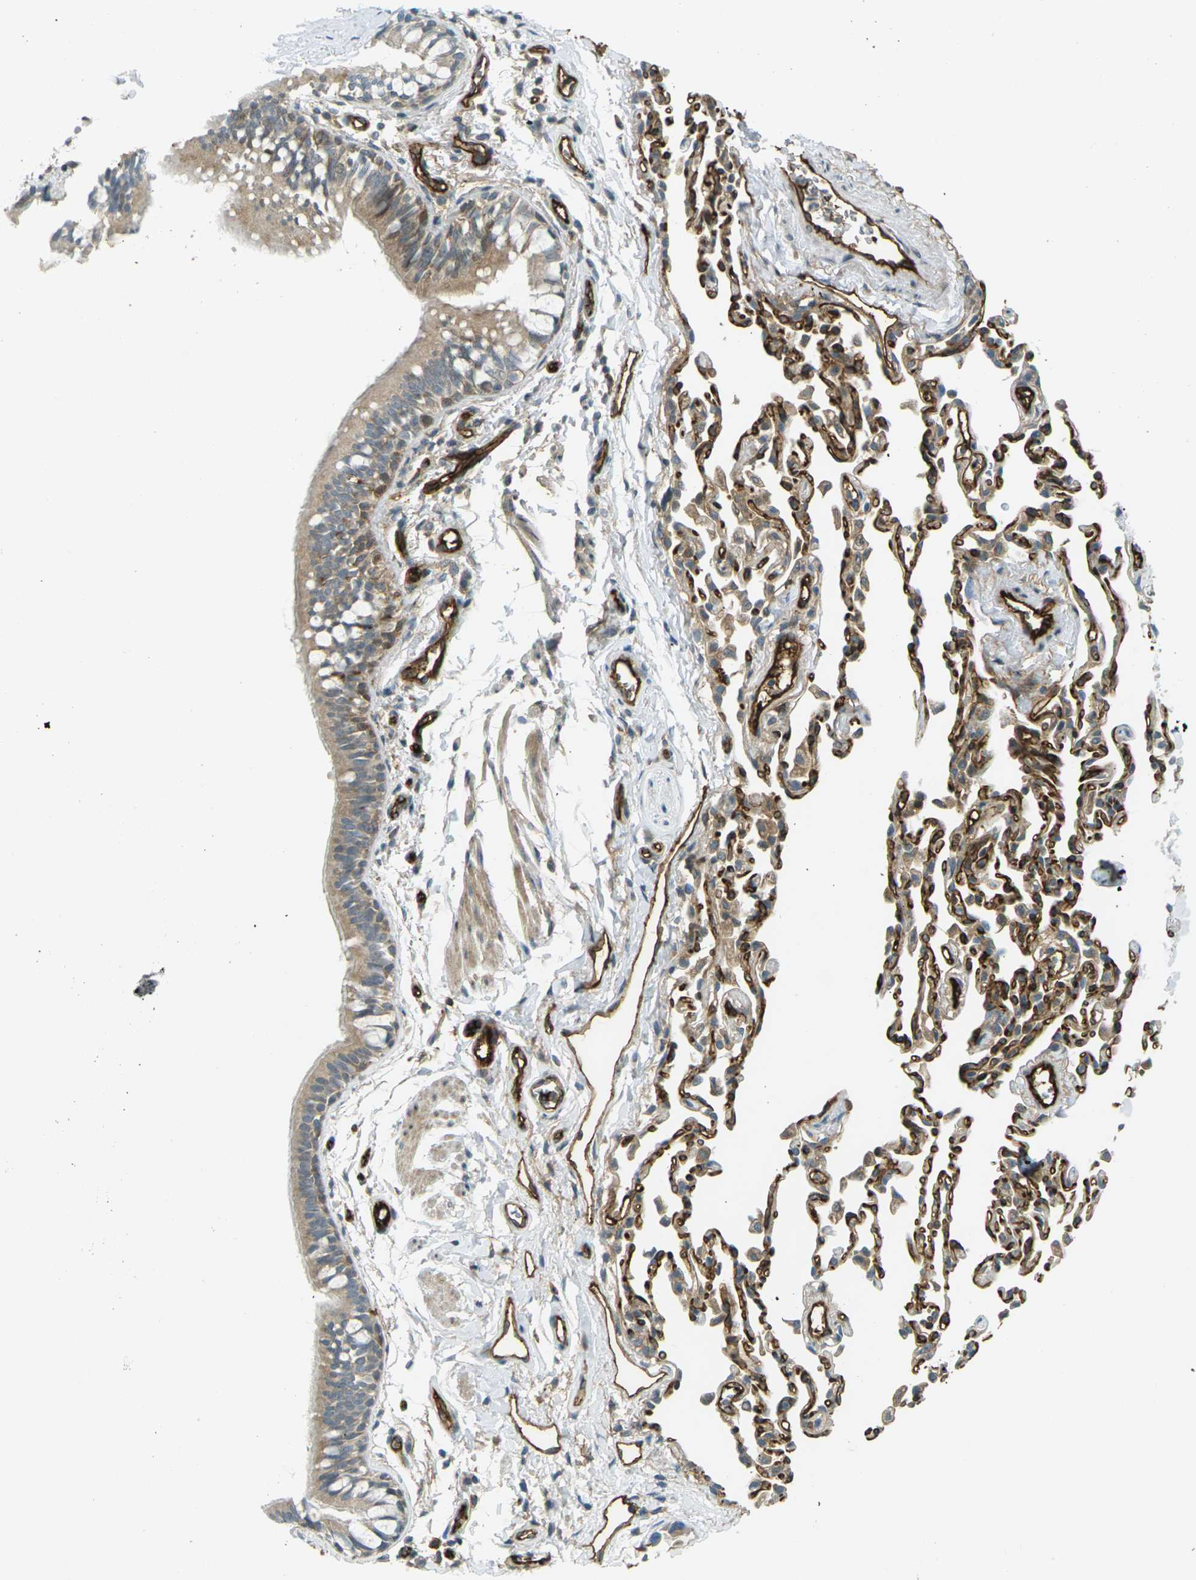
{"staining": {"intensity": "strong", "quantity": ">75%", "location": "cytoplasmic/membranous,nuclear"}, "tissue": "bronchus", "cell_type": "Respiratory epithelial cells", "image_type": "normal", "snomed": [{"axis": "morphology", "description": "Normal tissue, NOS"}, {"axis": "topography", "description": "Bronchus"}, {"axis": "topography", "description": "Lung"}], "caption": "About >75% of respiratory epithelial cells in unremarkable human bronchus exhibit strong cytoplasmic/membranous,nuclear protein expression as visualized by brown immunohistochemical staining.", "gene": "S1PR1", "patient": {"sex": "male", "age": 64}}